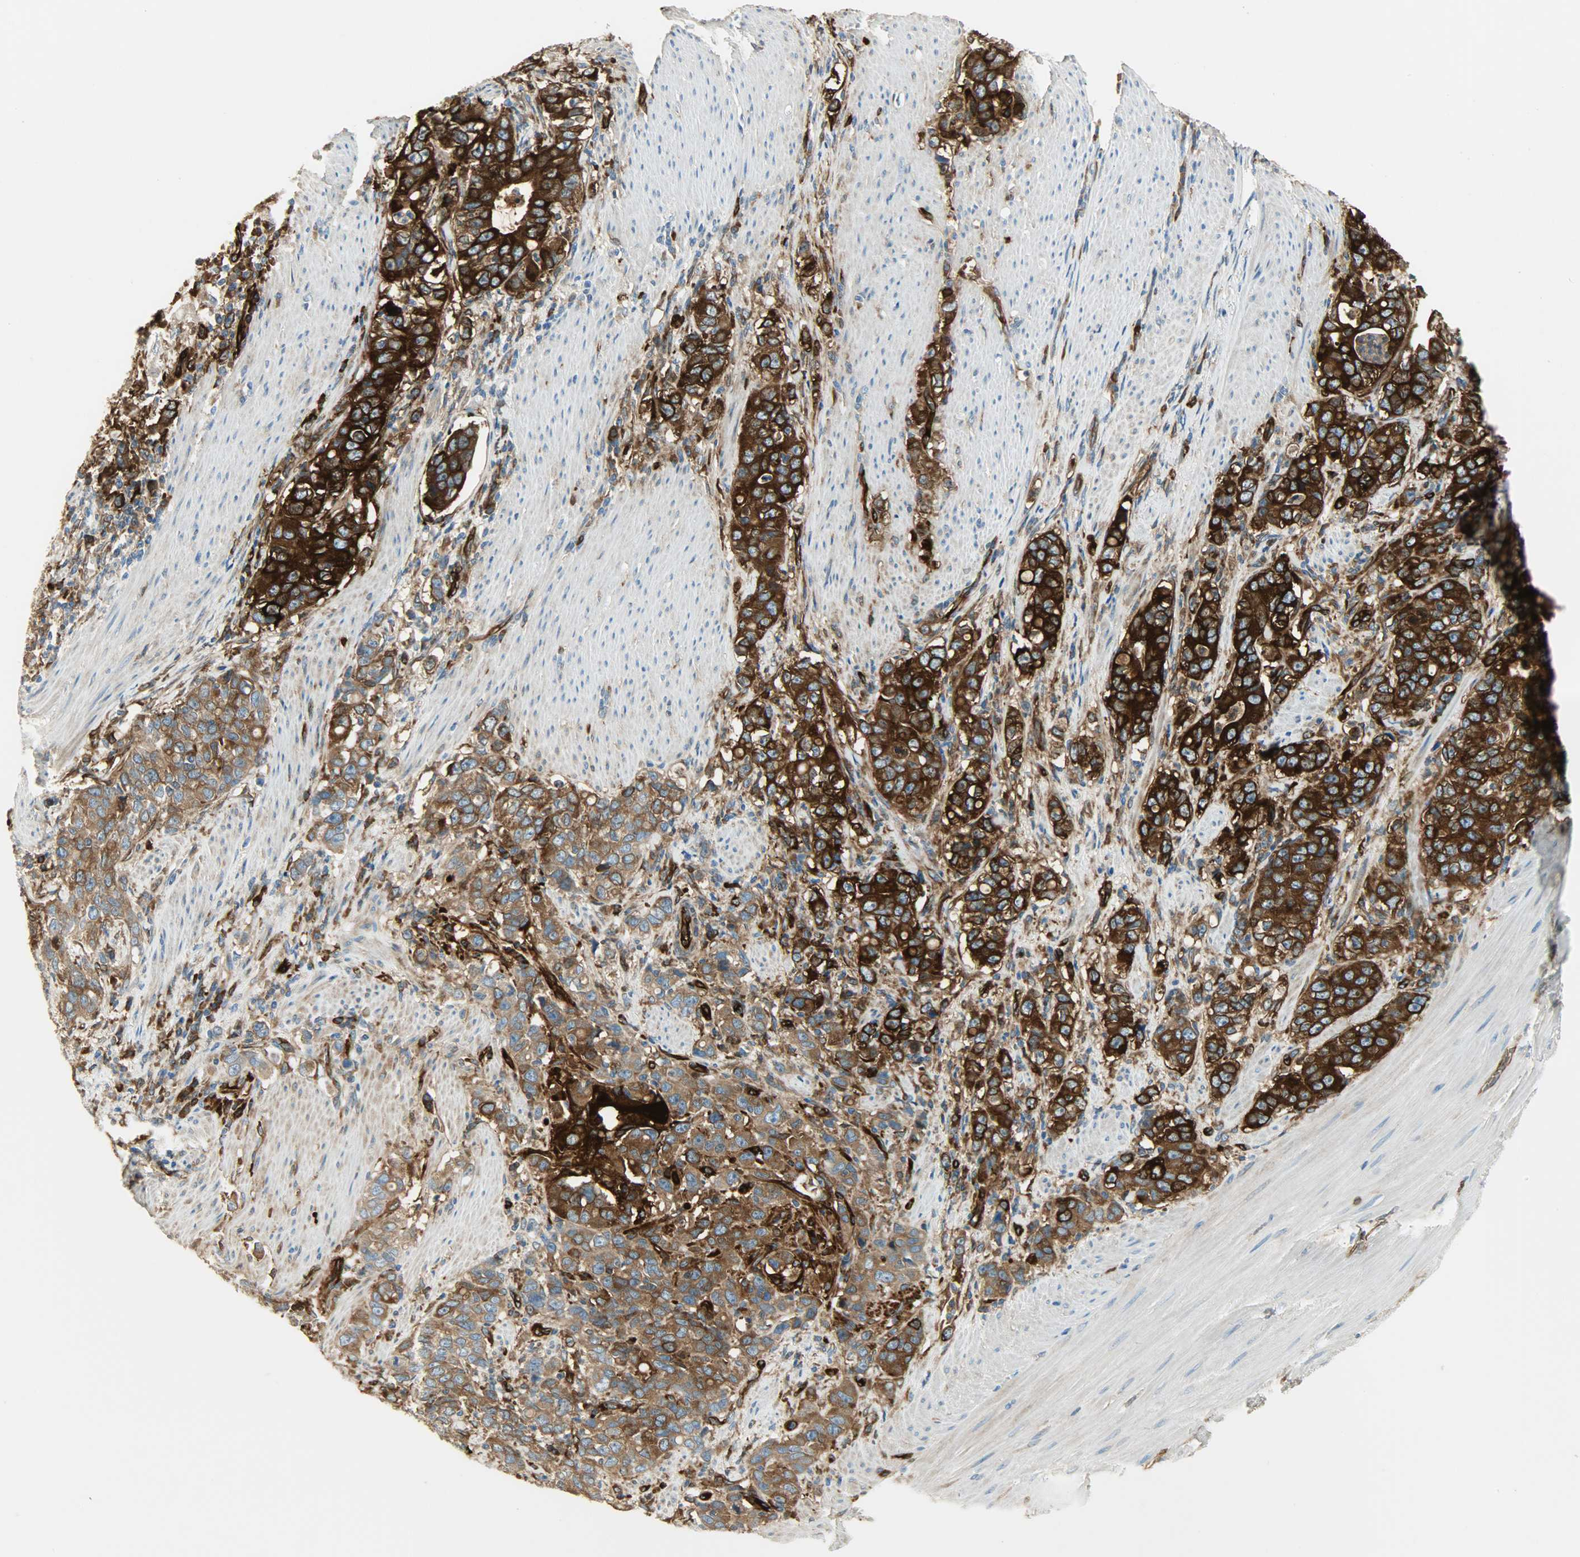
{"staining": {"intensity": "strong", "quantity": ">75%", "location": "cytoplasmic/membranous"}, "tissue": "stomach cancer", "cell_type": "Tumor cells", "image_type": "cancer", "snomed": [{"axis": "morphology", "description": "Adenocarcinoma, NOS"}, {"axis": "topography", "description": "Stomach, lower"}], "caption": "Human stomach cancer stained for a protein (brown) exhibits strong cytoplasmic/membranous positive staining in approximately >75% of tumor cells.", "gene": "WARS1", "patient": {"sex": "female", "age": 72}}